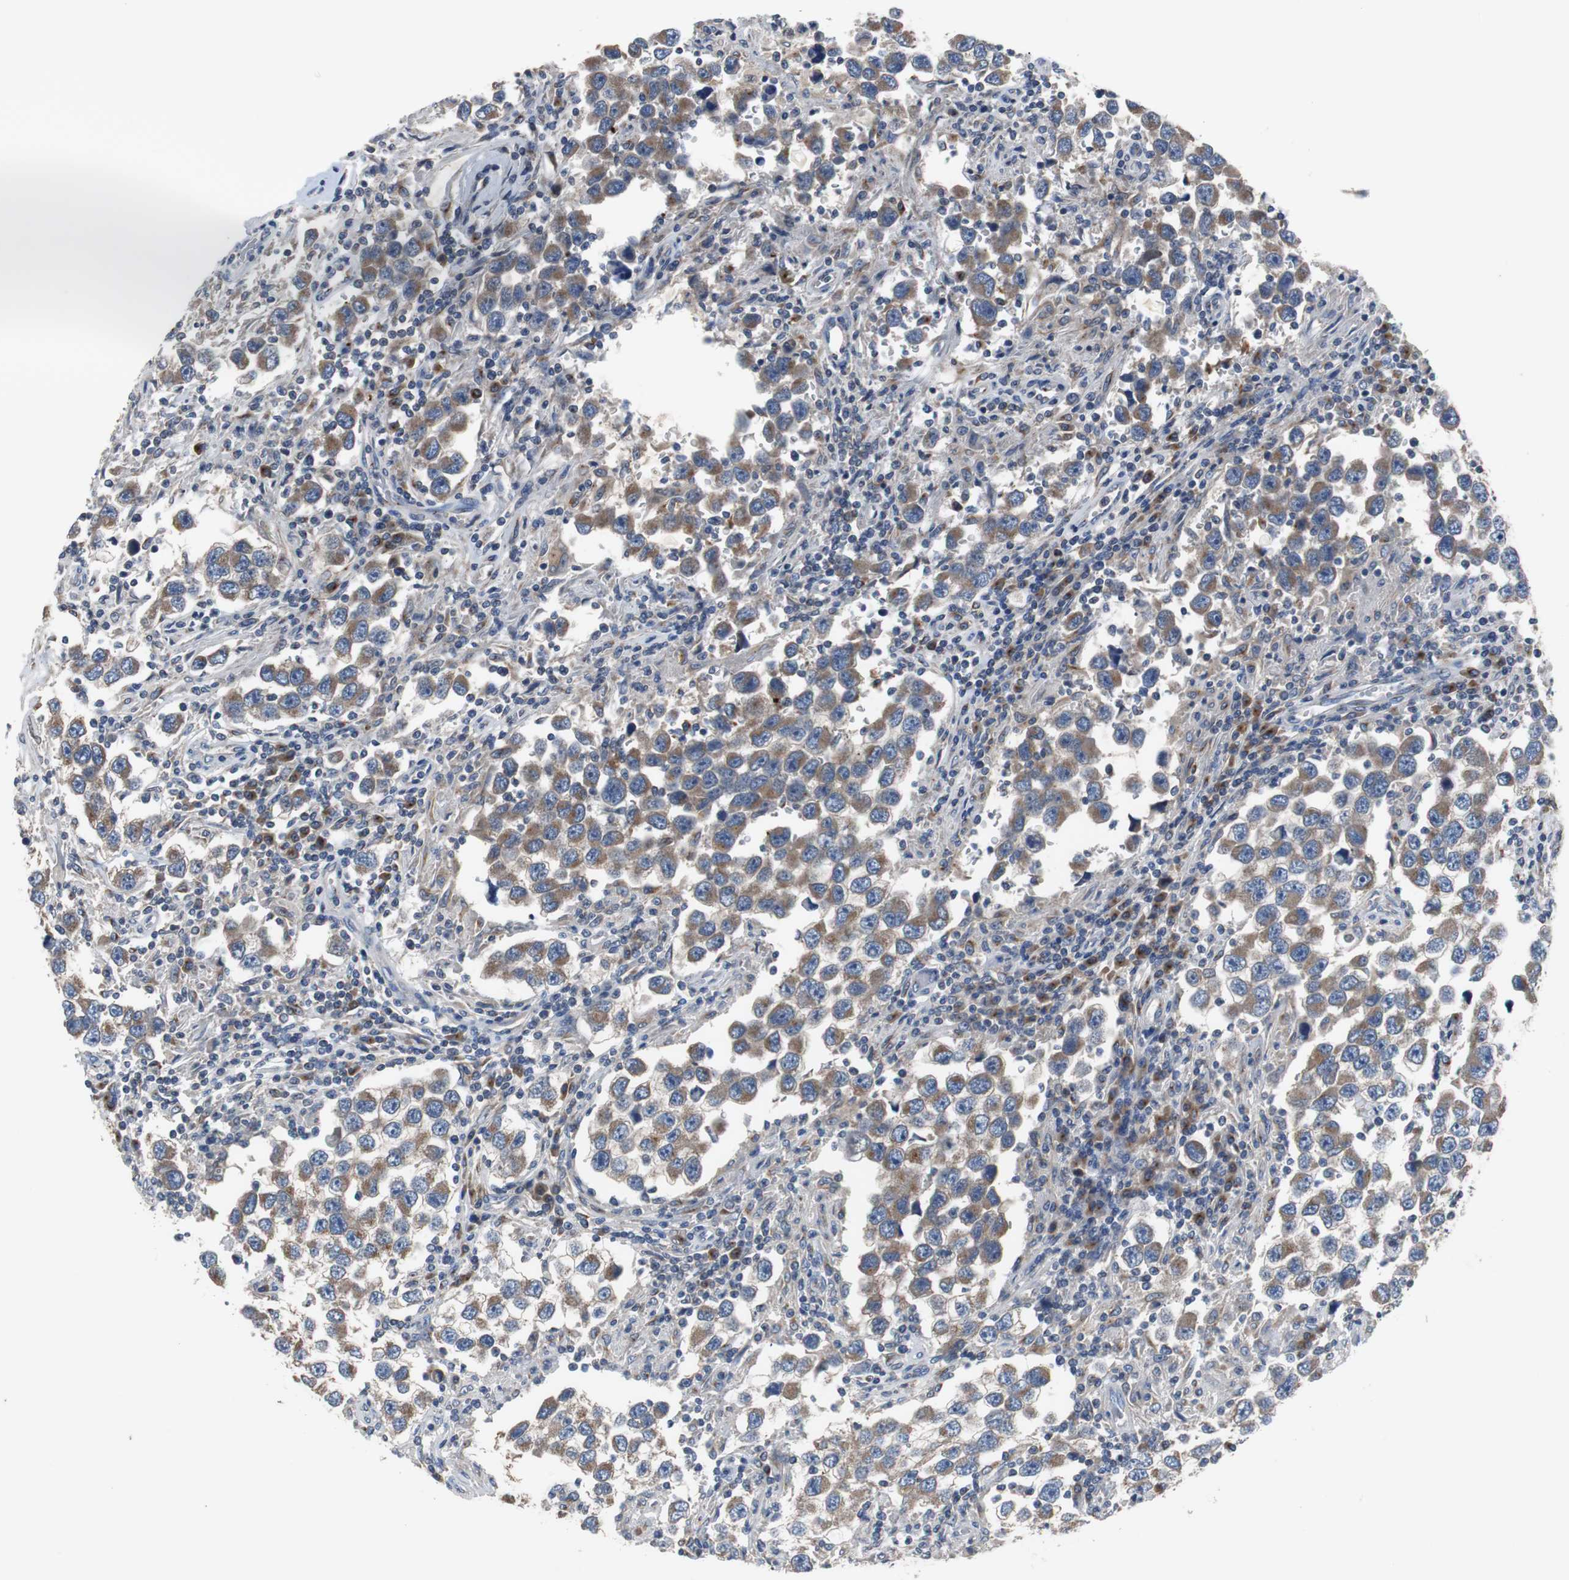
{"staining": {"intensity": "moderate", "quantity": ">75%", "location": "cytoplasmic/membranous"}, "tissue": "testis cancer", "cell_type": "Tumor cells", "image_type": "cancer", "snomed": [{"axis": "morphology", "description": "Carcinoma, Embryonal, NOS"}, {"axis": "topography", "description": "Testis"}], "caption": "Immunohistochemistry of human testis cancer (embryonal carcinoma) exhibits medium levels of moderate cytoplasmic/membranous expression in approximately >75% of tumor cells.", "gene": "CALB2", "patient": {"sex": "male", "age": 21}}